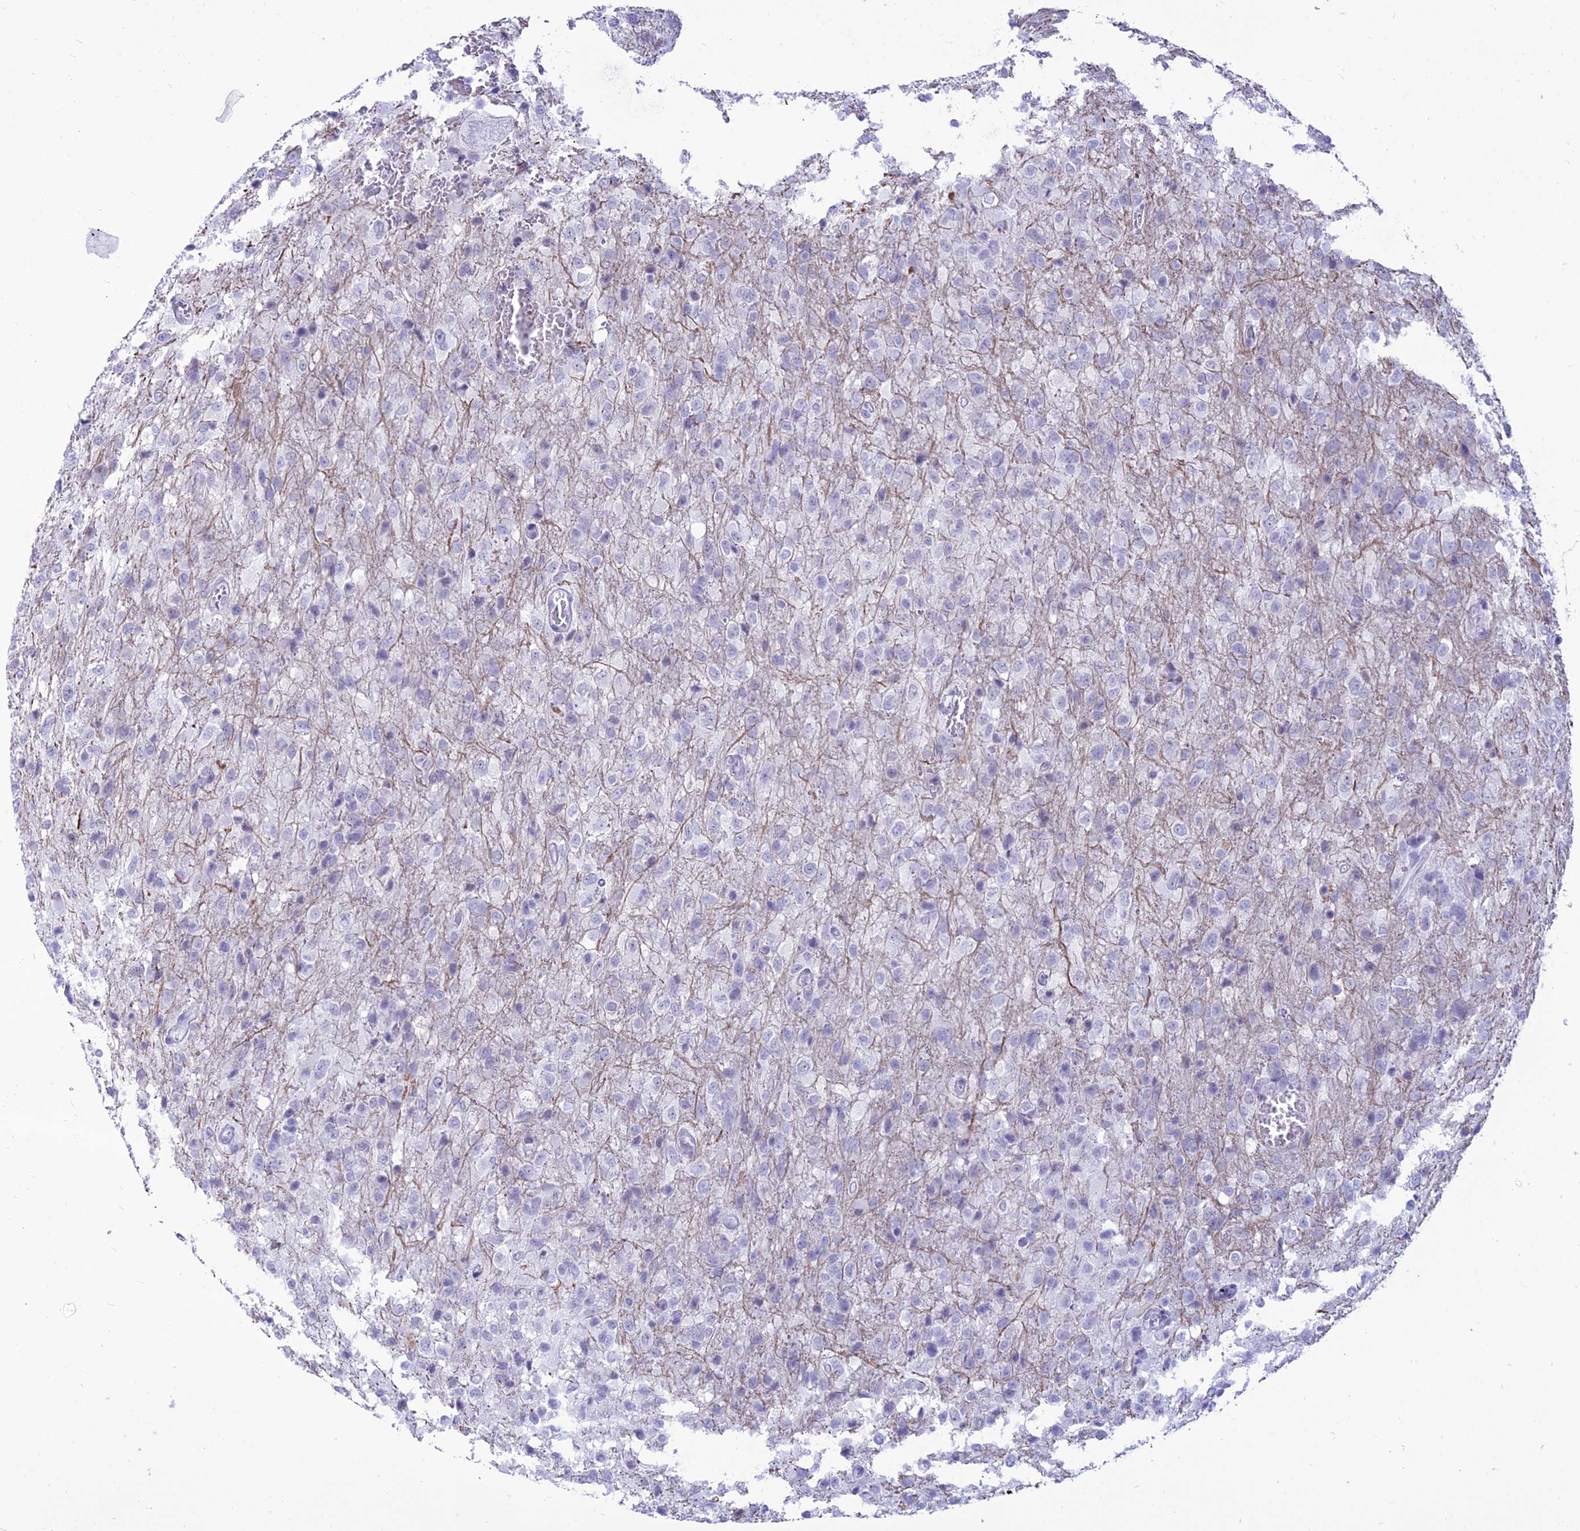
{"staining": {"intensity": "negative", "quantity": "none", "location": "none"}, "tissue": "glioma", "cell_type": "Tumor cells", "image_type": "cancer", "snomed": [{"axis": "morphology", "description": "Glioma, malignant, High grade"}, {"axis": "topography", "description": "Brain"}], "caption": "Immunohistochemistry (IHC) histopathology image of neoplastic tissue: human malignant glioma (high-grade) stained with DAB shows no significant protein staining in tumor cells.", "gene": "DHX40", "patient": {"sex": "female", "age": 74}}